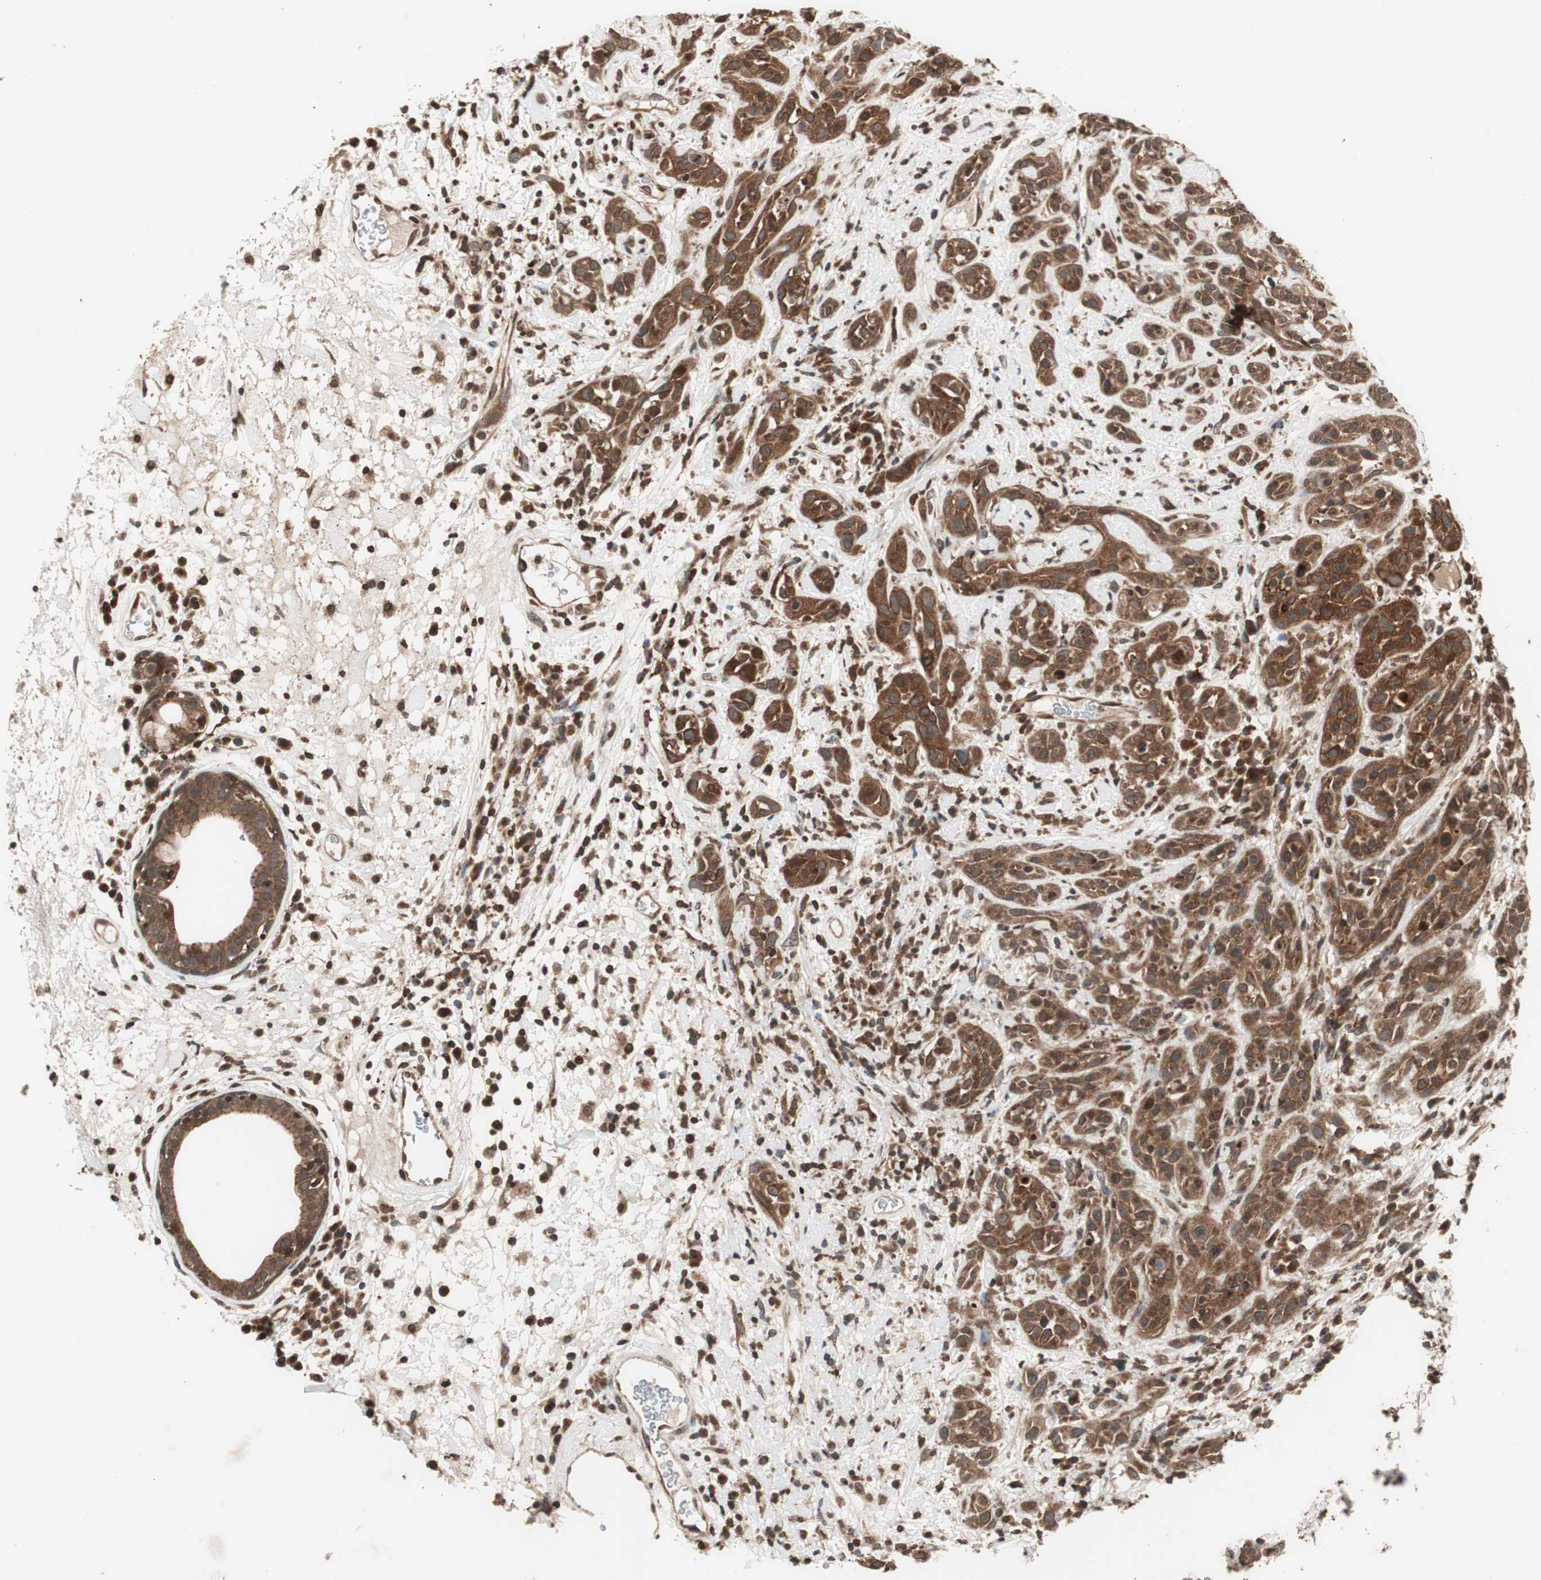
{"staining": {"intensity": "strong", "quantity": ">75%", "location": "cytoplasmic/membranous"}, "tissue": "head and neck cancer", "cell_type": "Tumor cells", "image_type": "cancer", "snomed": [{"axis": "morphology", "description": "Squamous cell carcinoma, NOS"}, {"axis": "topography", "description": "Head-Neck"}], "caption": "Human head and neck cancer (squamous cell carcinoma) stained with a brown dye shows strong cytoplasmic/membranous positive staining in about >75% of tumor cells.", "gene": "ZFC3H1", "patient": {"sex": "male", "age": 62}}